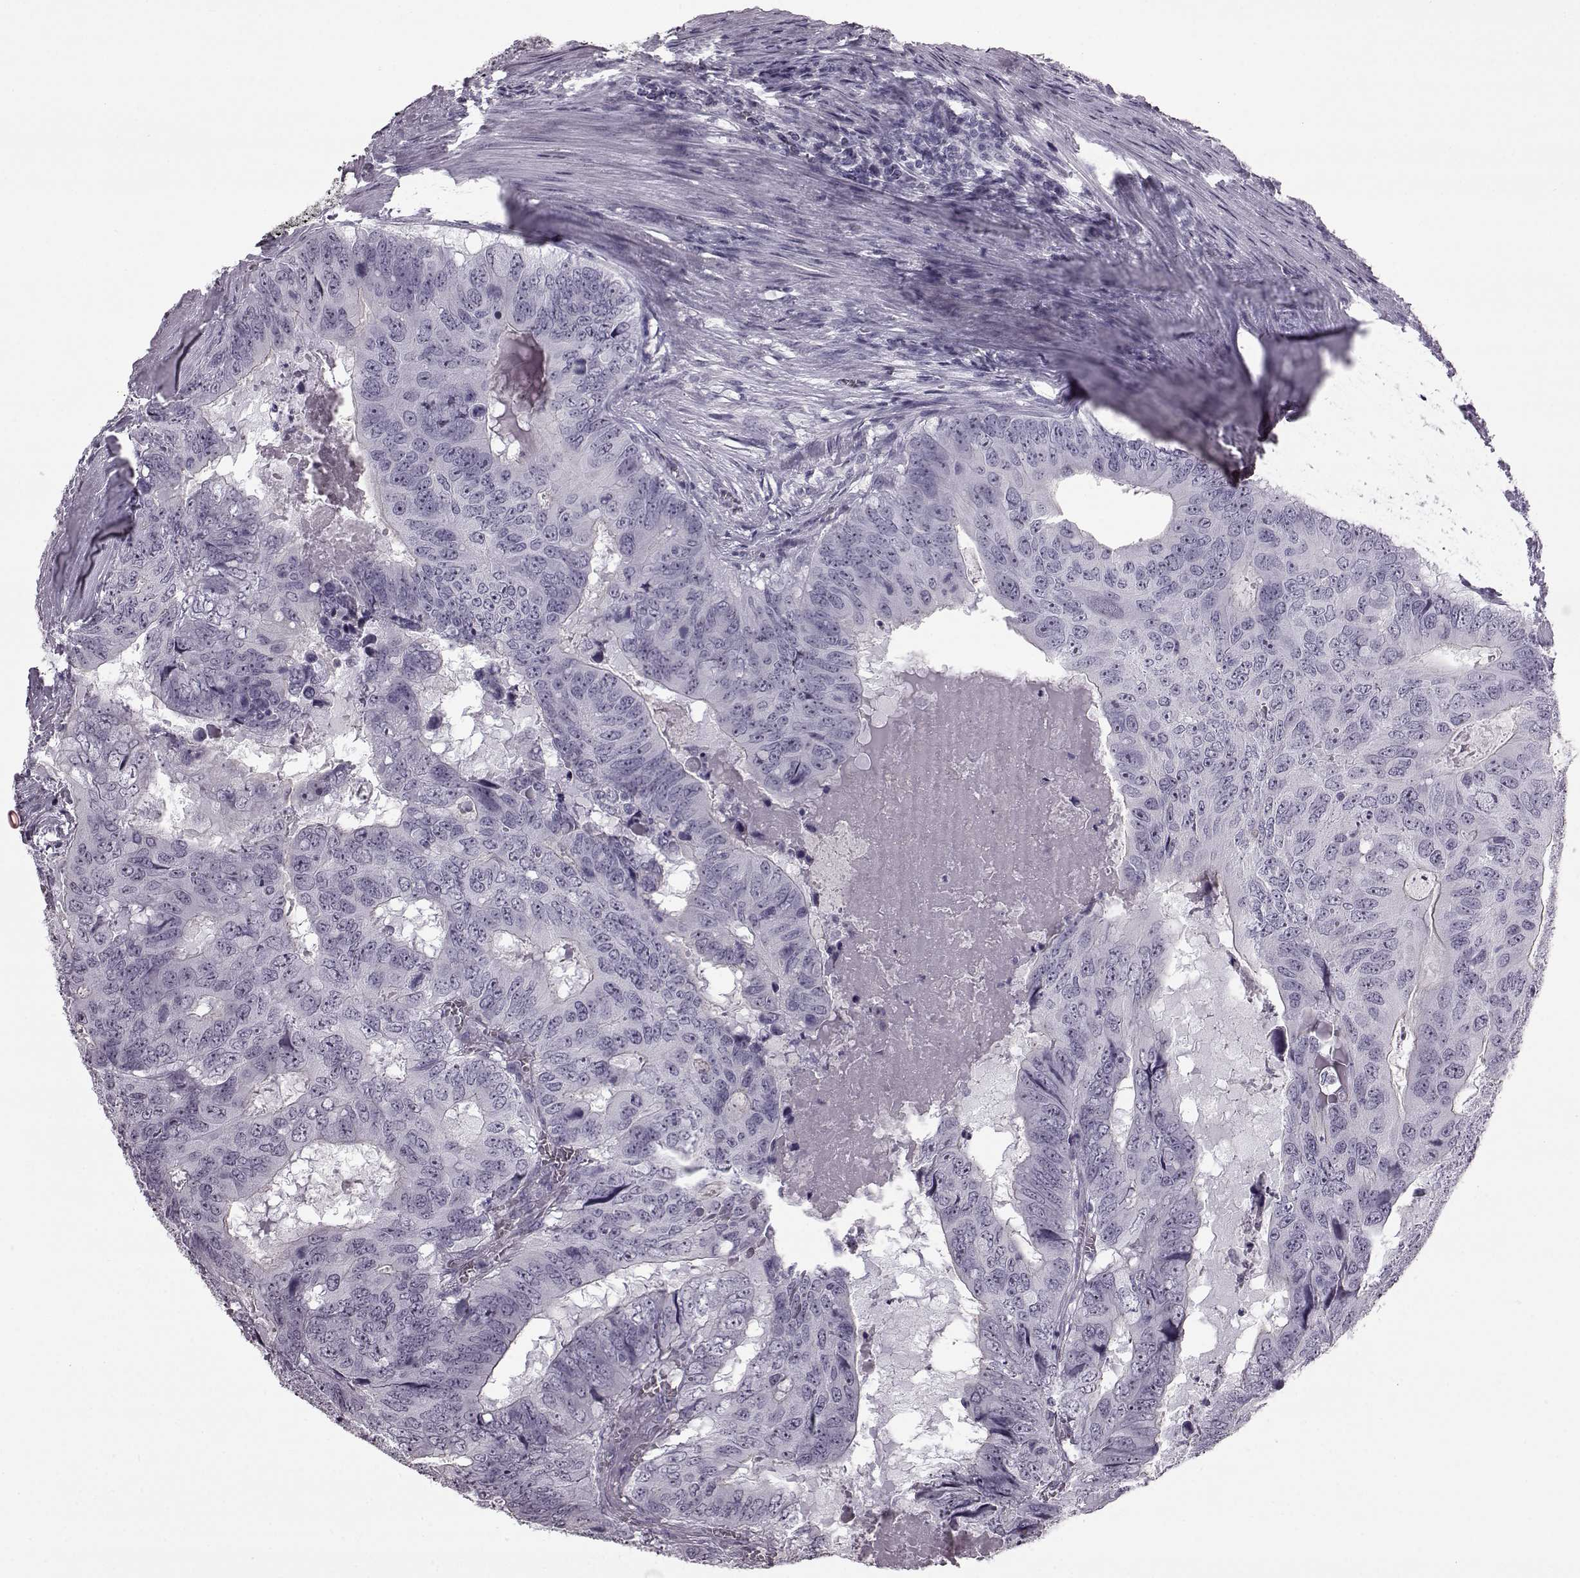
{"staining": {"intensity": "negative", "quantity": "none", "location": "none"}, "tissue": "colorectal cancer", "cell_type": "Tumor cells", "image_type": "cancer", "snomed": [{"axis": "morphology", "description": "Adenocarcinoma, NOS"}, {"axis": "topography", "description": "Colon"}], "caption": "Tumor cells show no significant protein expression in colorectal cancer.", "gene": "PRPH2", "patient": {"sex": "male", "age": 79}}